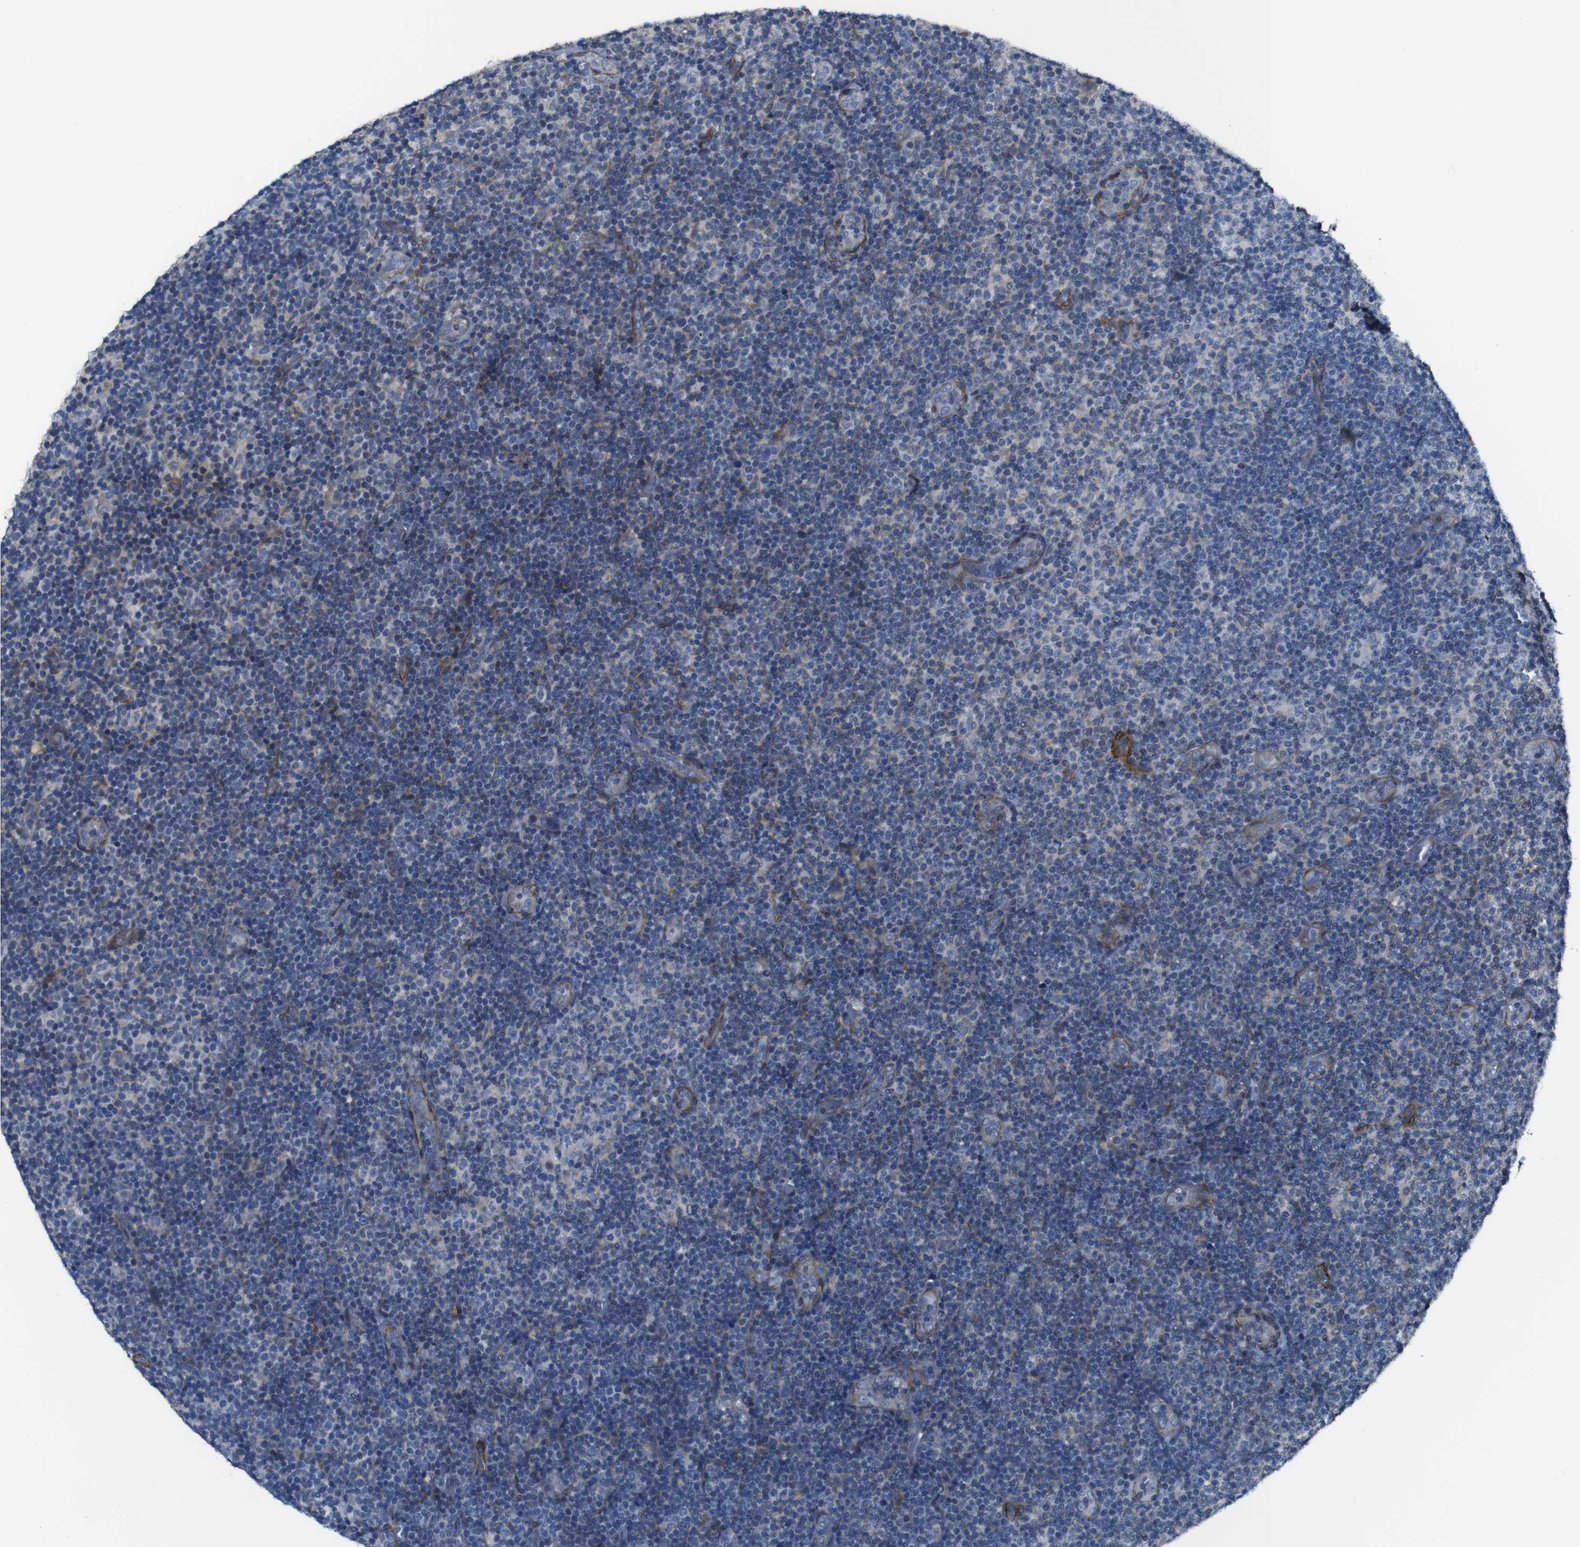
{"staining": {"intensity": "negative", "quantity": "none", "location": "none"}, "tissue": "lymphoma", "cell_type": "Tumor cells", "image_type": "cancer", "snomed": [{"axis": "morphology", "description": "Malignant lymphoma, non-Hodgkin's type, Low grade"}, {"axis": "topography", "description": "Lymph node"}], "caption": "High magnification brightfield microscopy of malignant lymphoma, non-Hodgkin's type (low-grade) stained with DAB (brown) and counterstained with hematoxylin (blue): tumor cells show no significant expression.", "gene": "GGT7", "patient": {"sex": "male", "age": 83}}